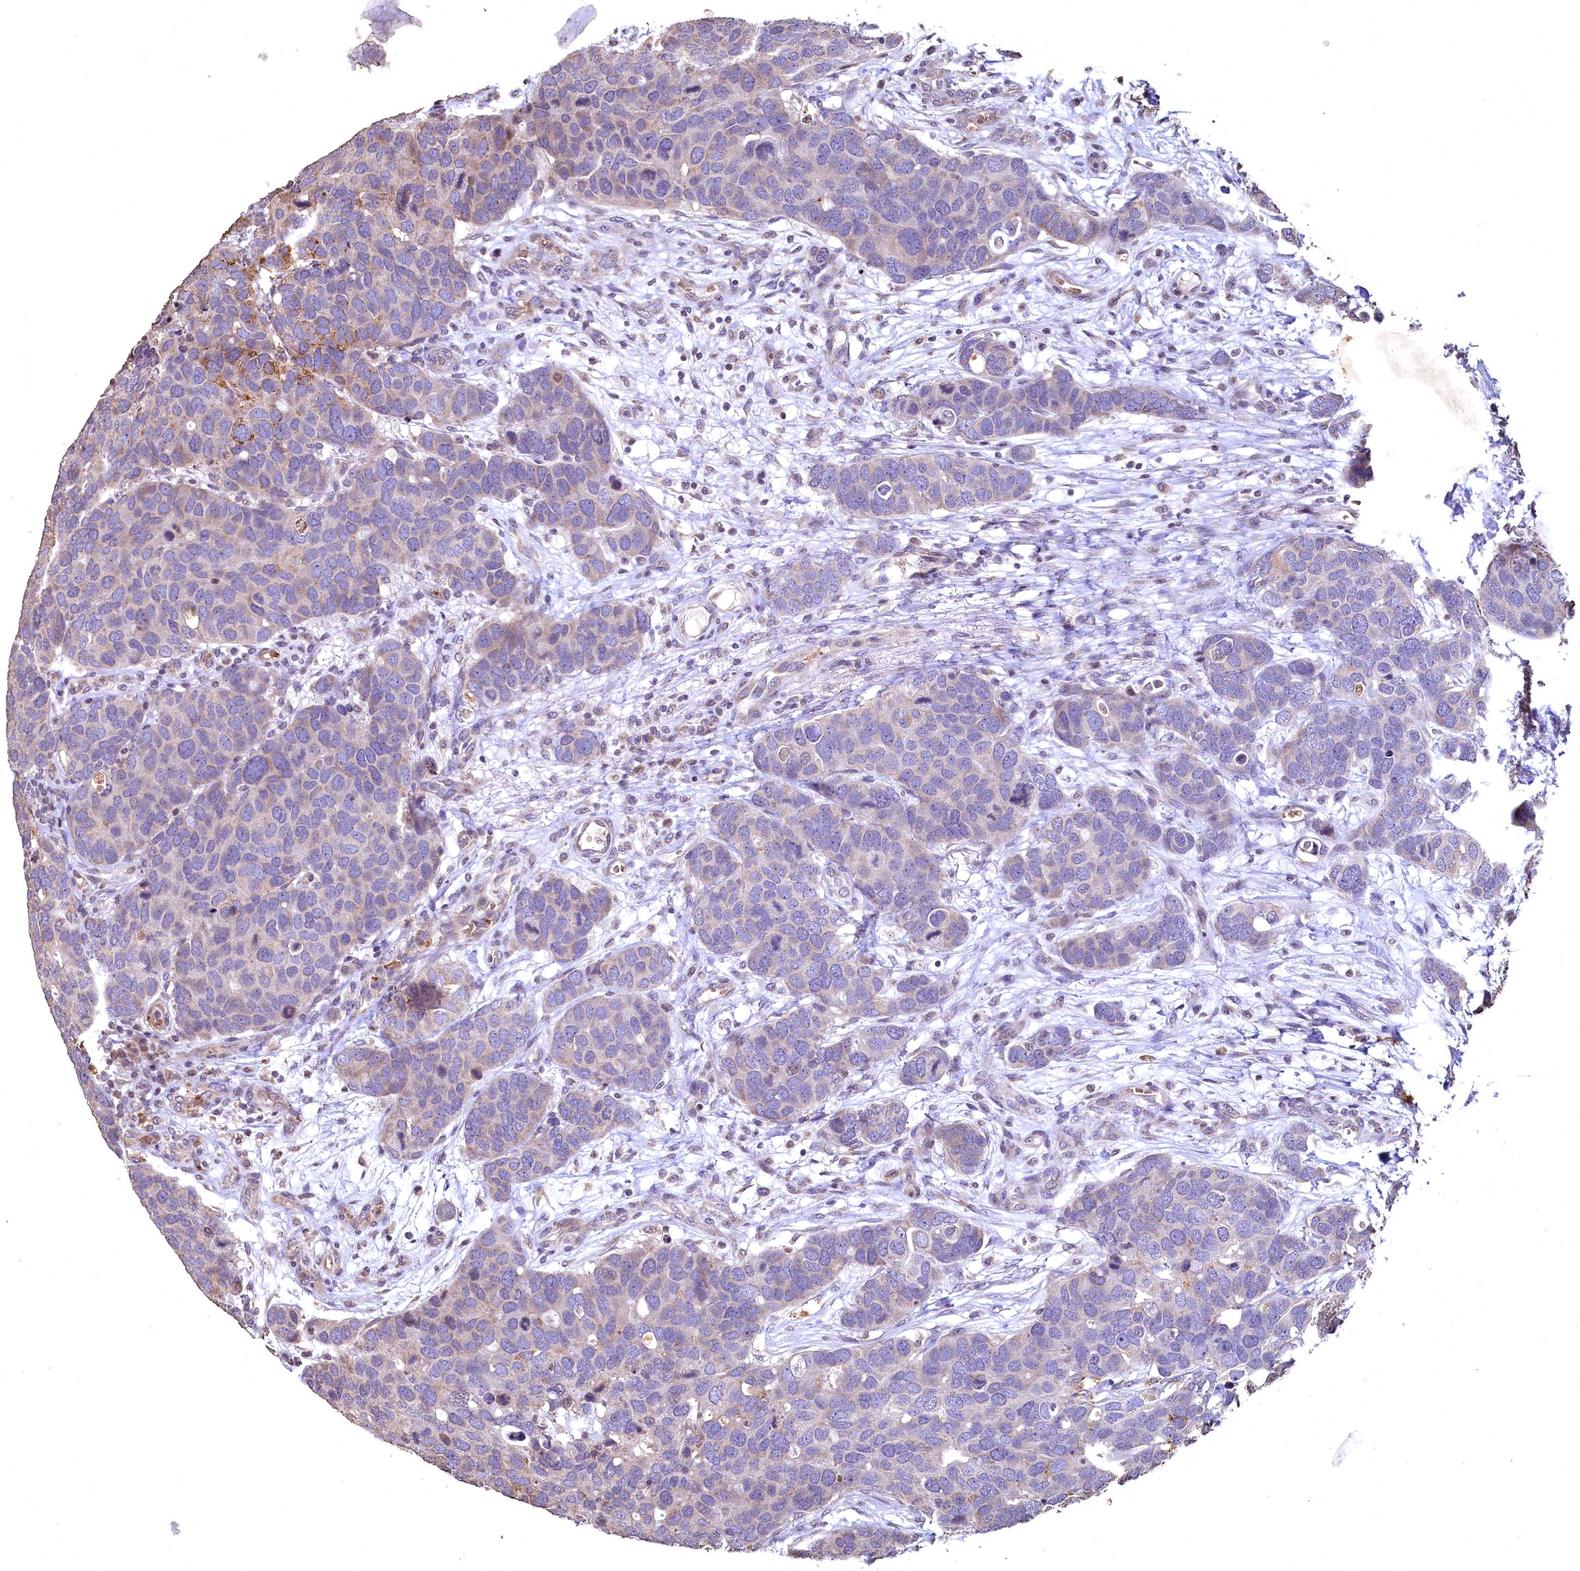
{"staining": {"intensity": "weak", "quantity": "25%-75%", "location": "cytoplasmic/membranous"}, "tissue": "breast cancer", "cell_type": "Tumor cells", "image_type": "cancer", "snomed": [{"axis": "morphology", "description": "Duct carcinoma"}, {"axis": "topography", "description": "Breast"}], "caption": "The image reveals staining of breast intraductal carcinoma, revealing weak cytoplasmic/membranous protein staining (brown color) within tumor cells. (IHC, brightfield microscopy, high magnification).", "gene": "SPTA1", "patient": {"sex": "female", "age": 83}}